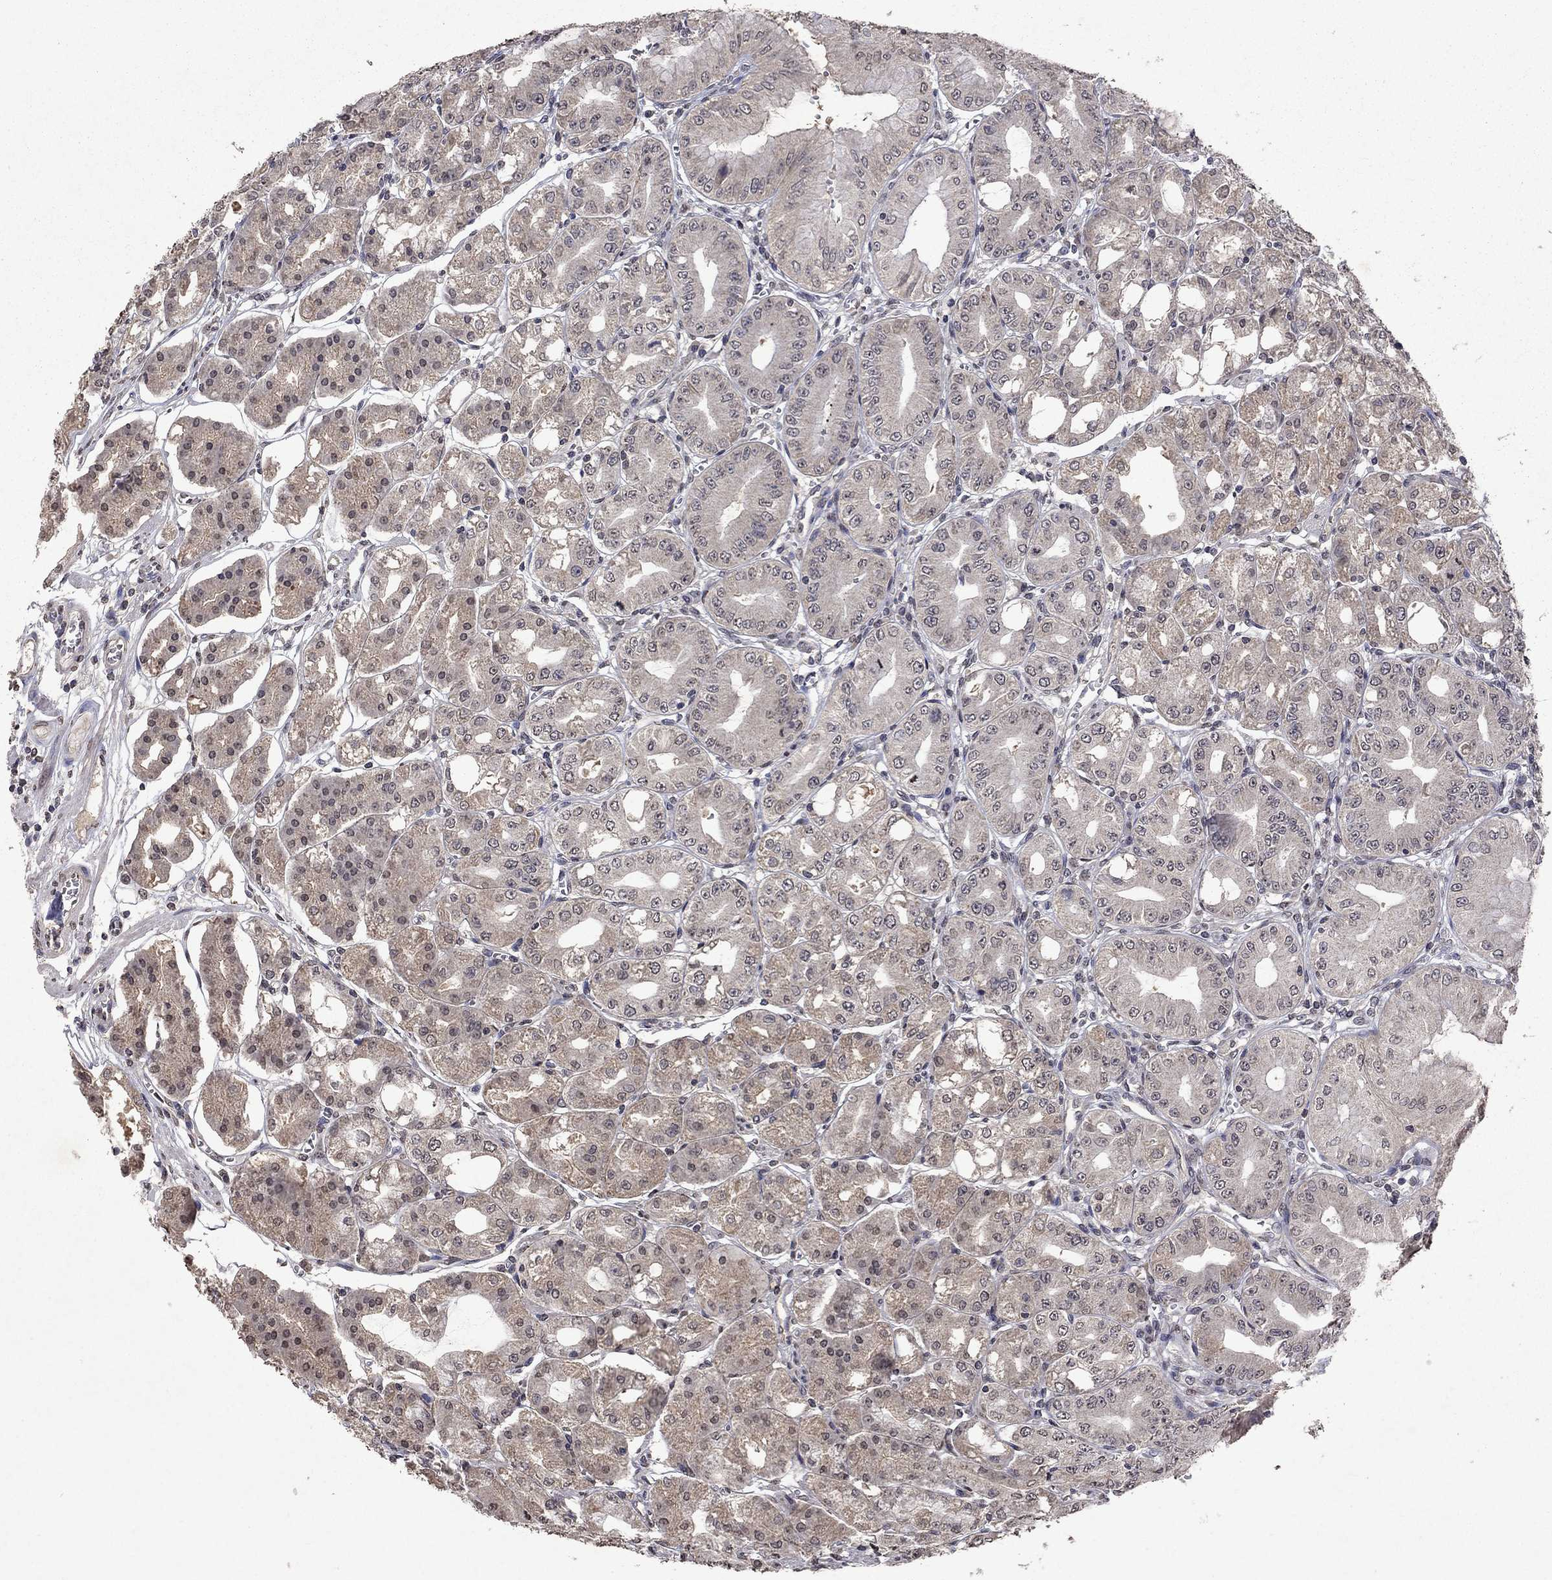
{"staining": {"intensity": "moderate", "quantity": "25%-75%", "location": "cytoplasmic/membranous,nuclear"}, "tissue": "stomach", "cell_type": "Glandular cells", "image_type": "normal", "snomed": [{"axis": "morphology", "description": "Normal tissue, NOS"}, {"axis": "topography", "description": "Stomach, lower"}], "caption": "Immunohistochemical staining of benign stomach reveals 25%-75% levels of moderate cytoplasmic/membranous,nuclear protein expression in about 25%-75% of glandular cells.", "gene": "TTC38", "patient": {"sex": "male", "age": 71}}